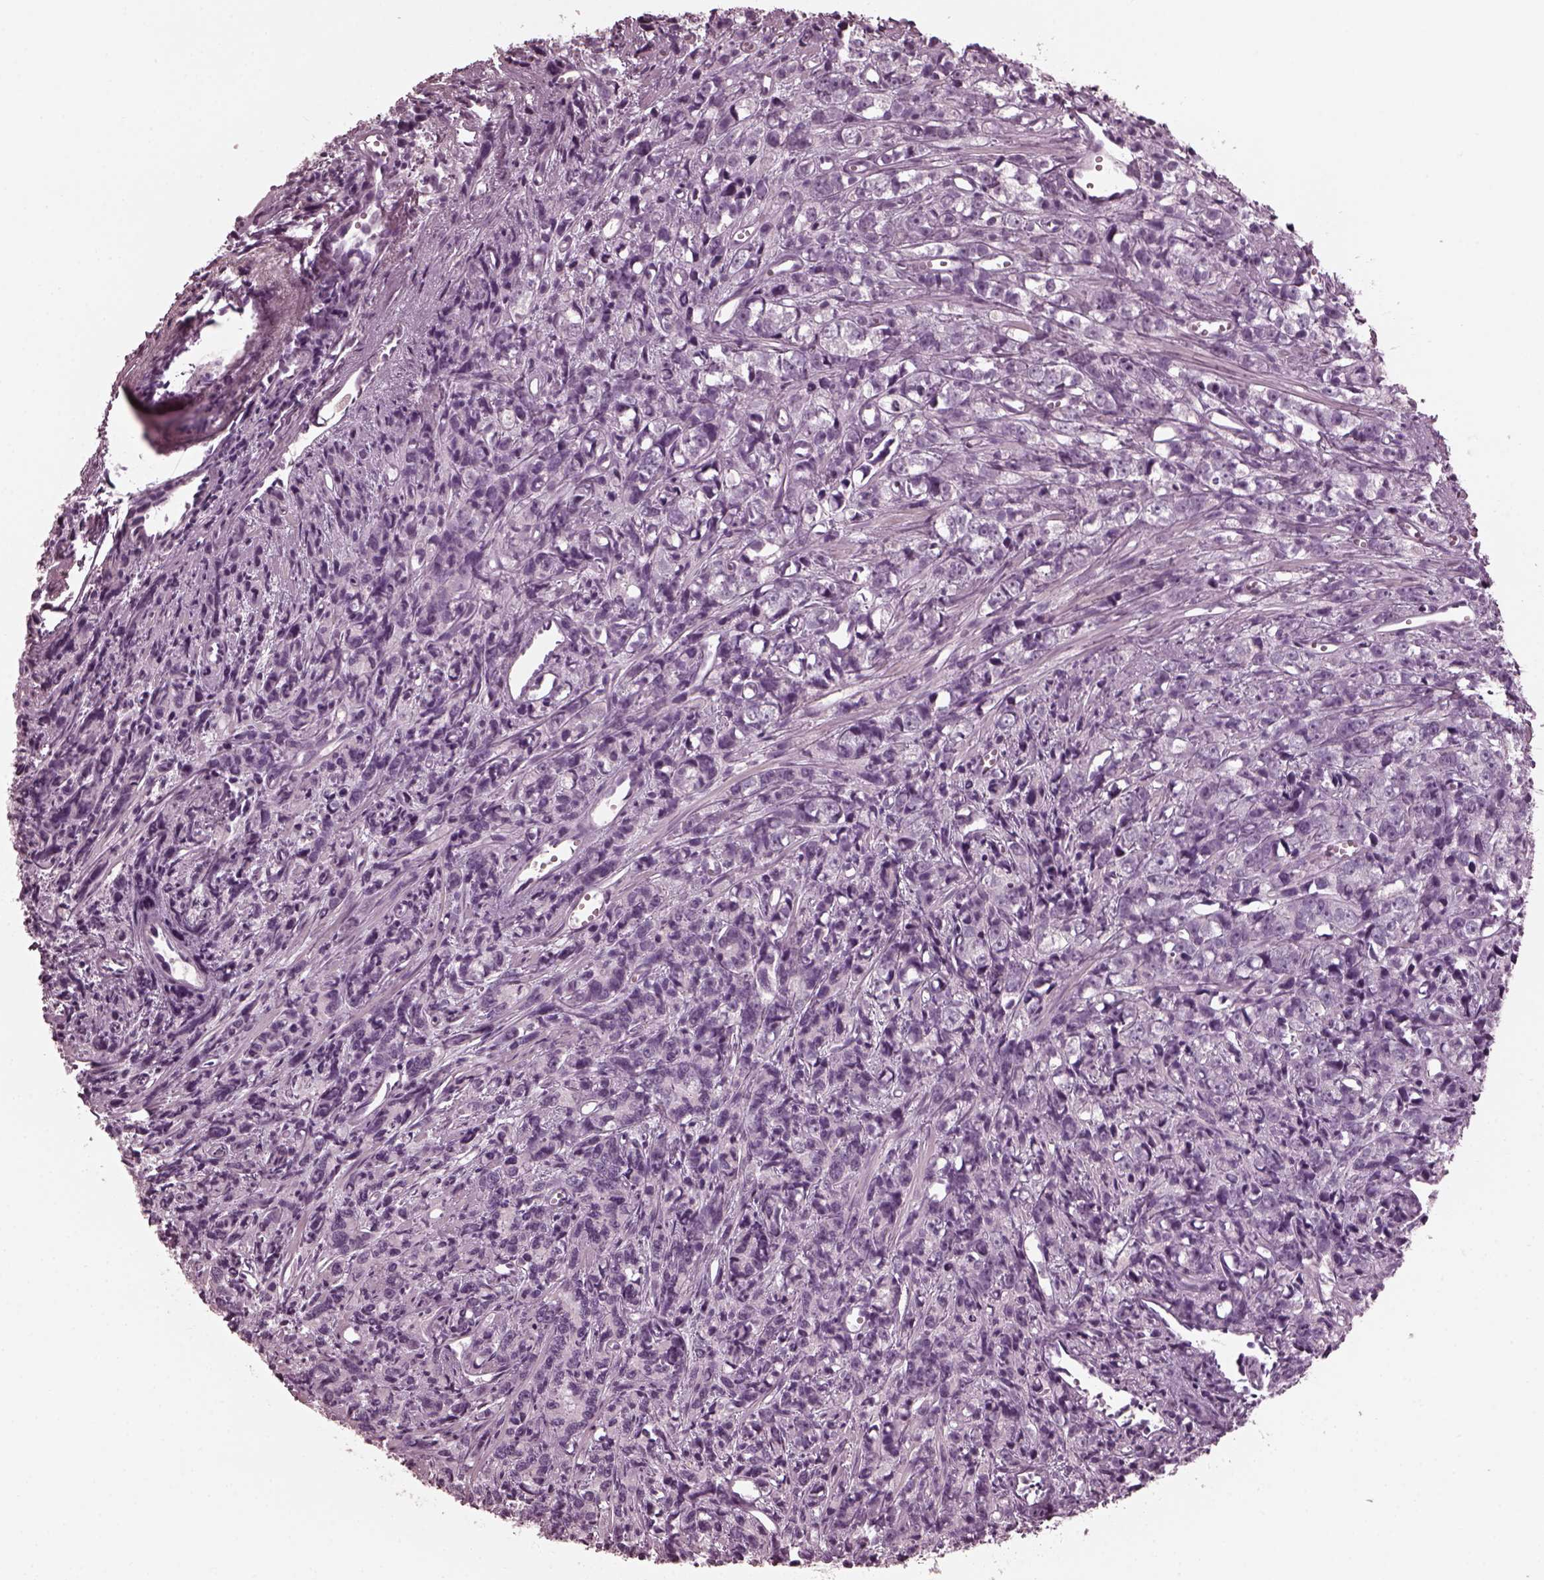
{"staining": {"intensity": "negative", "quantity": "none", "location": "none"}, "tissue": "prostate cancer", "cell_type": "Tumor cells", "image_type": "cancer", "snomed": [{"axis": "morphology", "description": "Adenocarcinoma, High grade"}, {"axis": "topography", "description": "Prostate"}], "caption": "DAB immunohistochemical staining of human prostate adenocarcinoma (high-grade) reveals no significant expression in tumor cells.", "gene": "GRM6", "patient": {"sex": "male", "age": 77}}